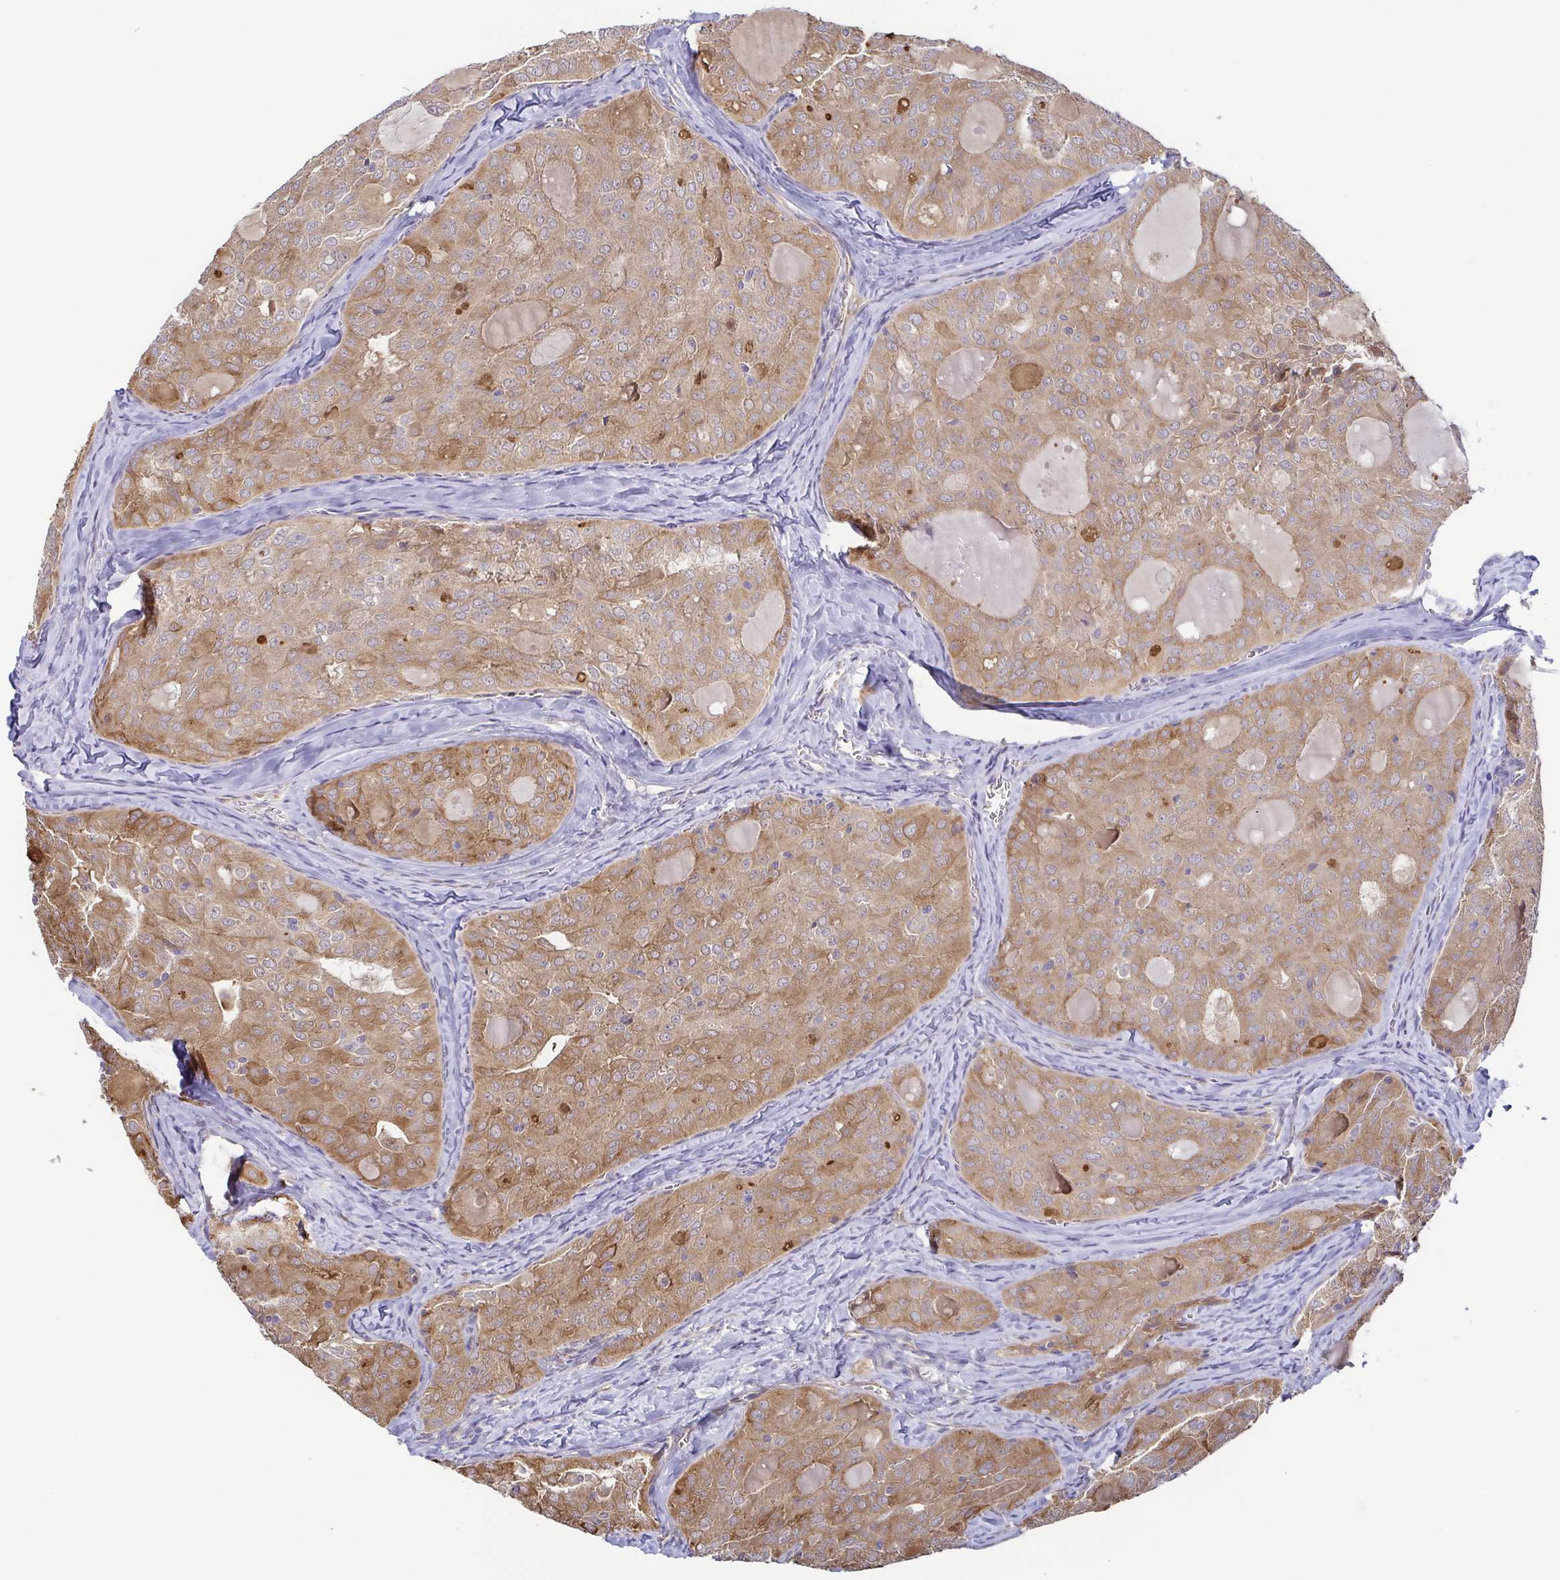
{"staining": {"intensity": "weak", "quantity": ">75%", "location": "cytoplasmic/membranous"}, "tissue": "thyroid cancer", "cell_type": "Tumor cells", "image_type": "cancer", "snomed": [{"axis": "morphology", "description": "Follicular adenoma carcinoma, NOS"}, {"axis": "topography", "description": "Thyroid gland"}], "caption": "A micrograph of human follicular adenoma carcinoma (thyroid) stained for a protein displays weak cytoplasmic/membranous brown staining in tumor cells.", "gene": "EIF3D", "patient": {"sex": "male", "age": 75}}